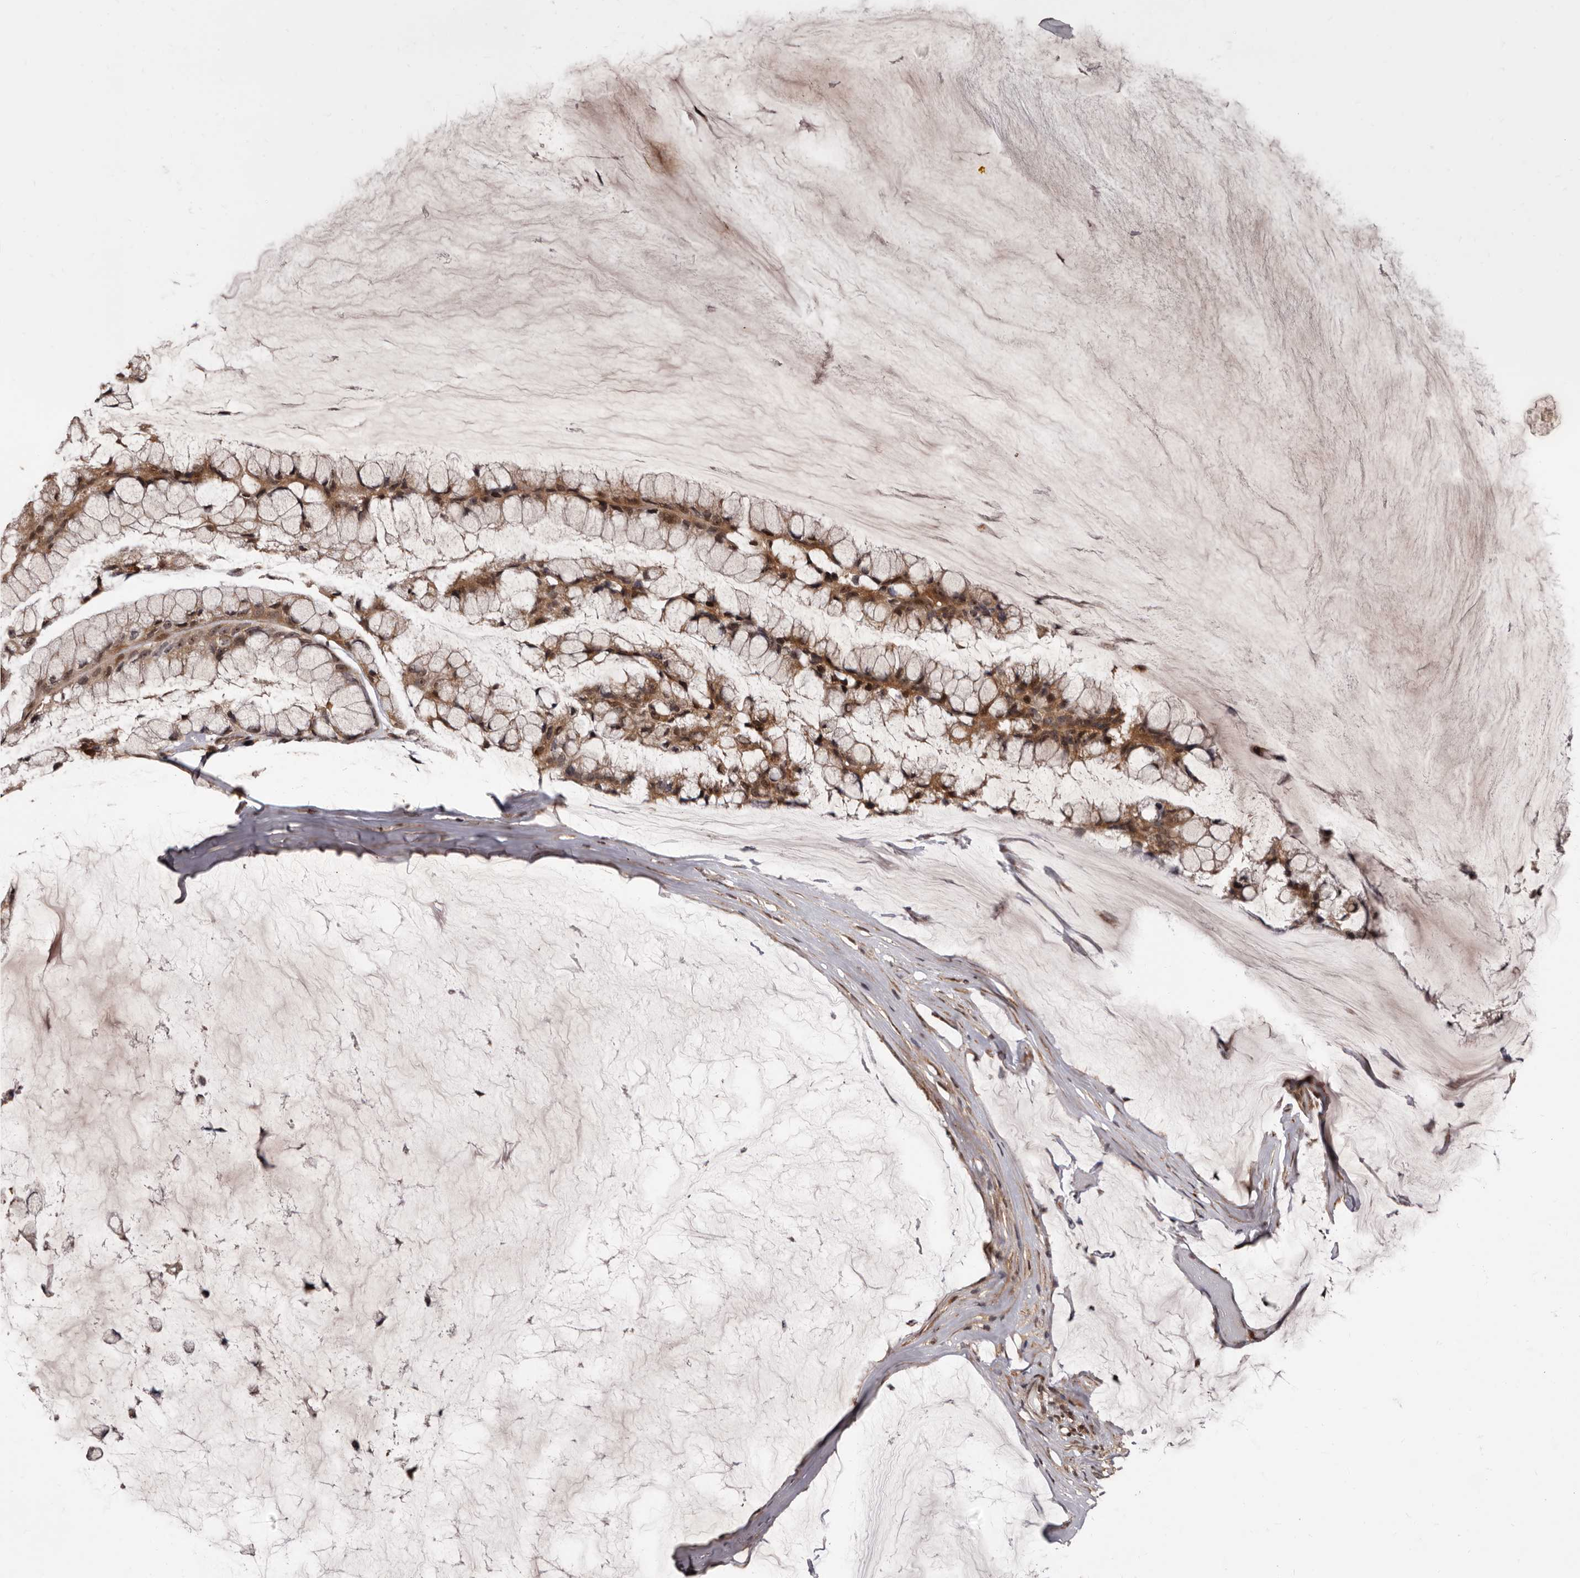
{"staining": {"intensity": "moderate", "quantity": ">75%", "location": "cytoplasmic/membranous"}, "tissue": "ovarian cancer", "cell_type": "Tumor cells", "image_type": "cancer", "snomed": [{"axis": "morphology", "description": "Cystadenocarcinoma, mucinous, NOS"}, {"axis": "topography", "description": "Ovary"}], "caption": "Protein staining demonstrates moderate cytoplasmic/membranous positivity in about >75% of tumor cells in mucinous cystadenocarcinoma (ovarian).", "gene": "ZCCHC7", "patient": {"sex": "female", "age": 39}}